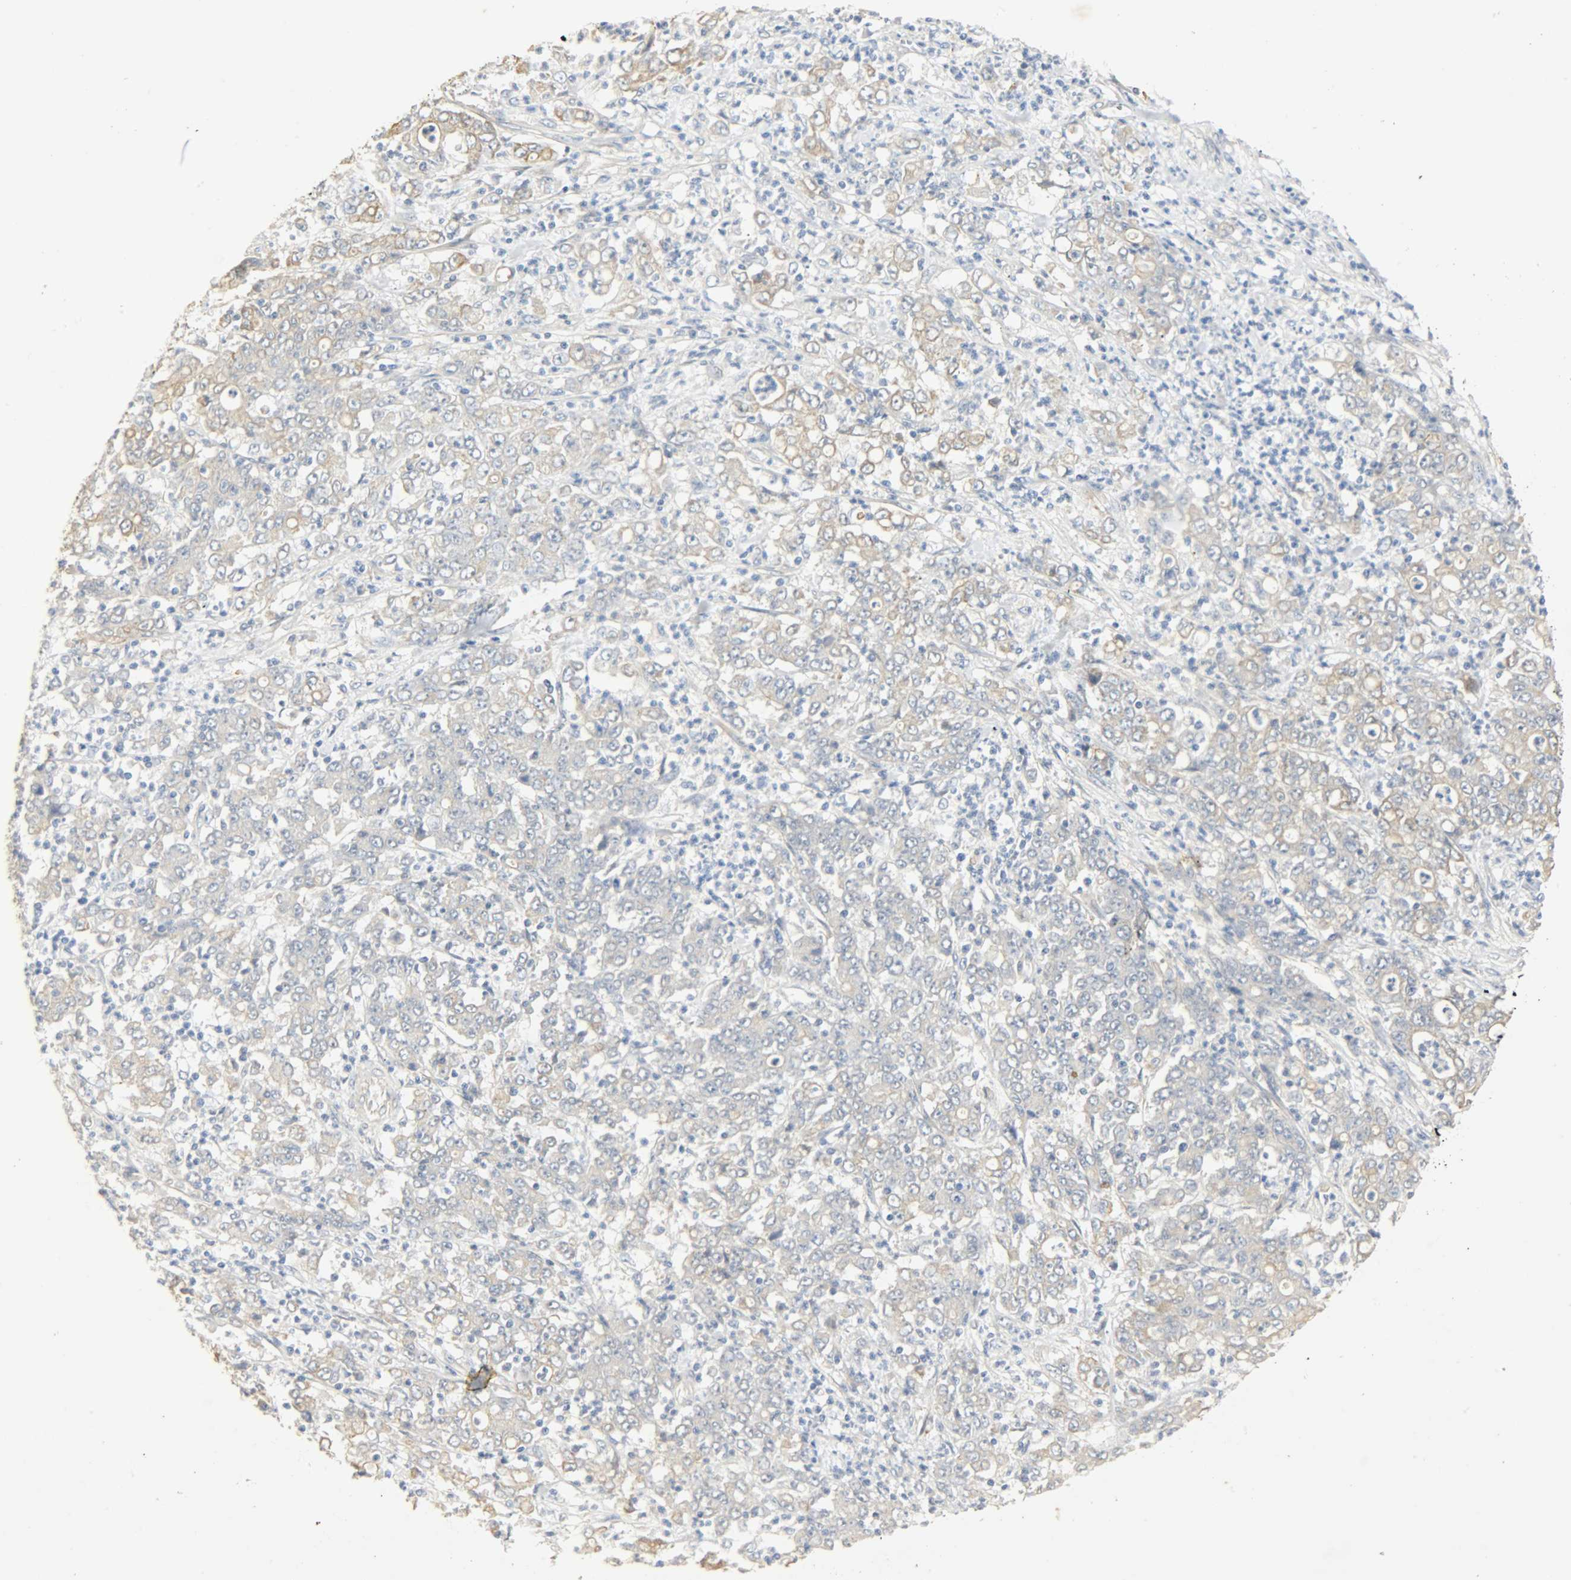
{"staining": {"intensity": "weak", "quantity": "25%-75%", "location": "cytoplasmic/membranous"}, "tissue": "stomach cancer", "cell_type": "Tumor cells", "image_type": "cancer", "snomed": [{"axis": "morphology", "description": "Adenocarcinoma, NOS"}, {"axis": "topography", "description": "Stomach, lower"}], "caption": "IHC of human stomach adenocarcinoma exhibits low levels of weak cytoplasmic/membranous staining in about 25%-75% of tumor cells. (DAB IHC with brightfield microscopy, high magnification).", "gene": "USP13", "patient": {"sex": "female", "age": 71}}